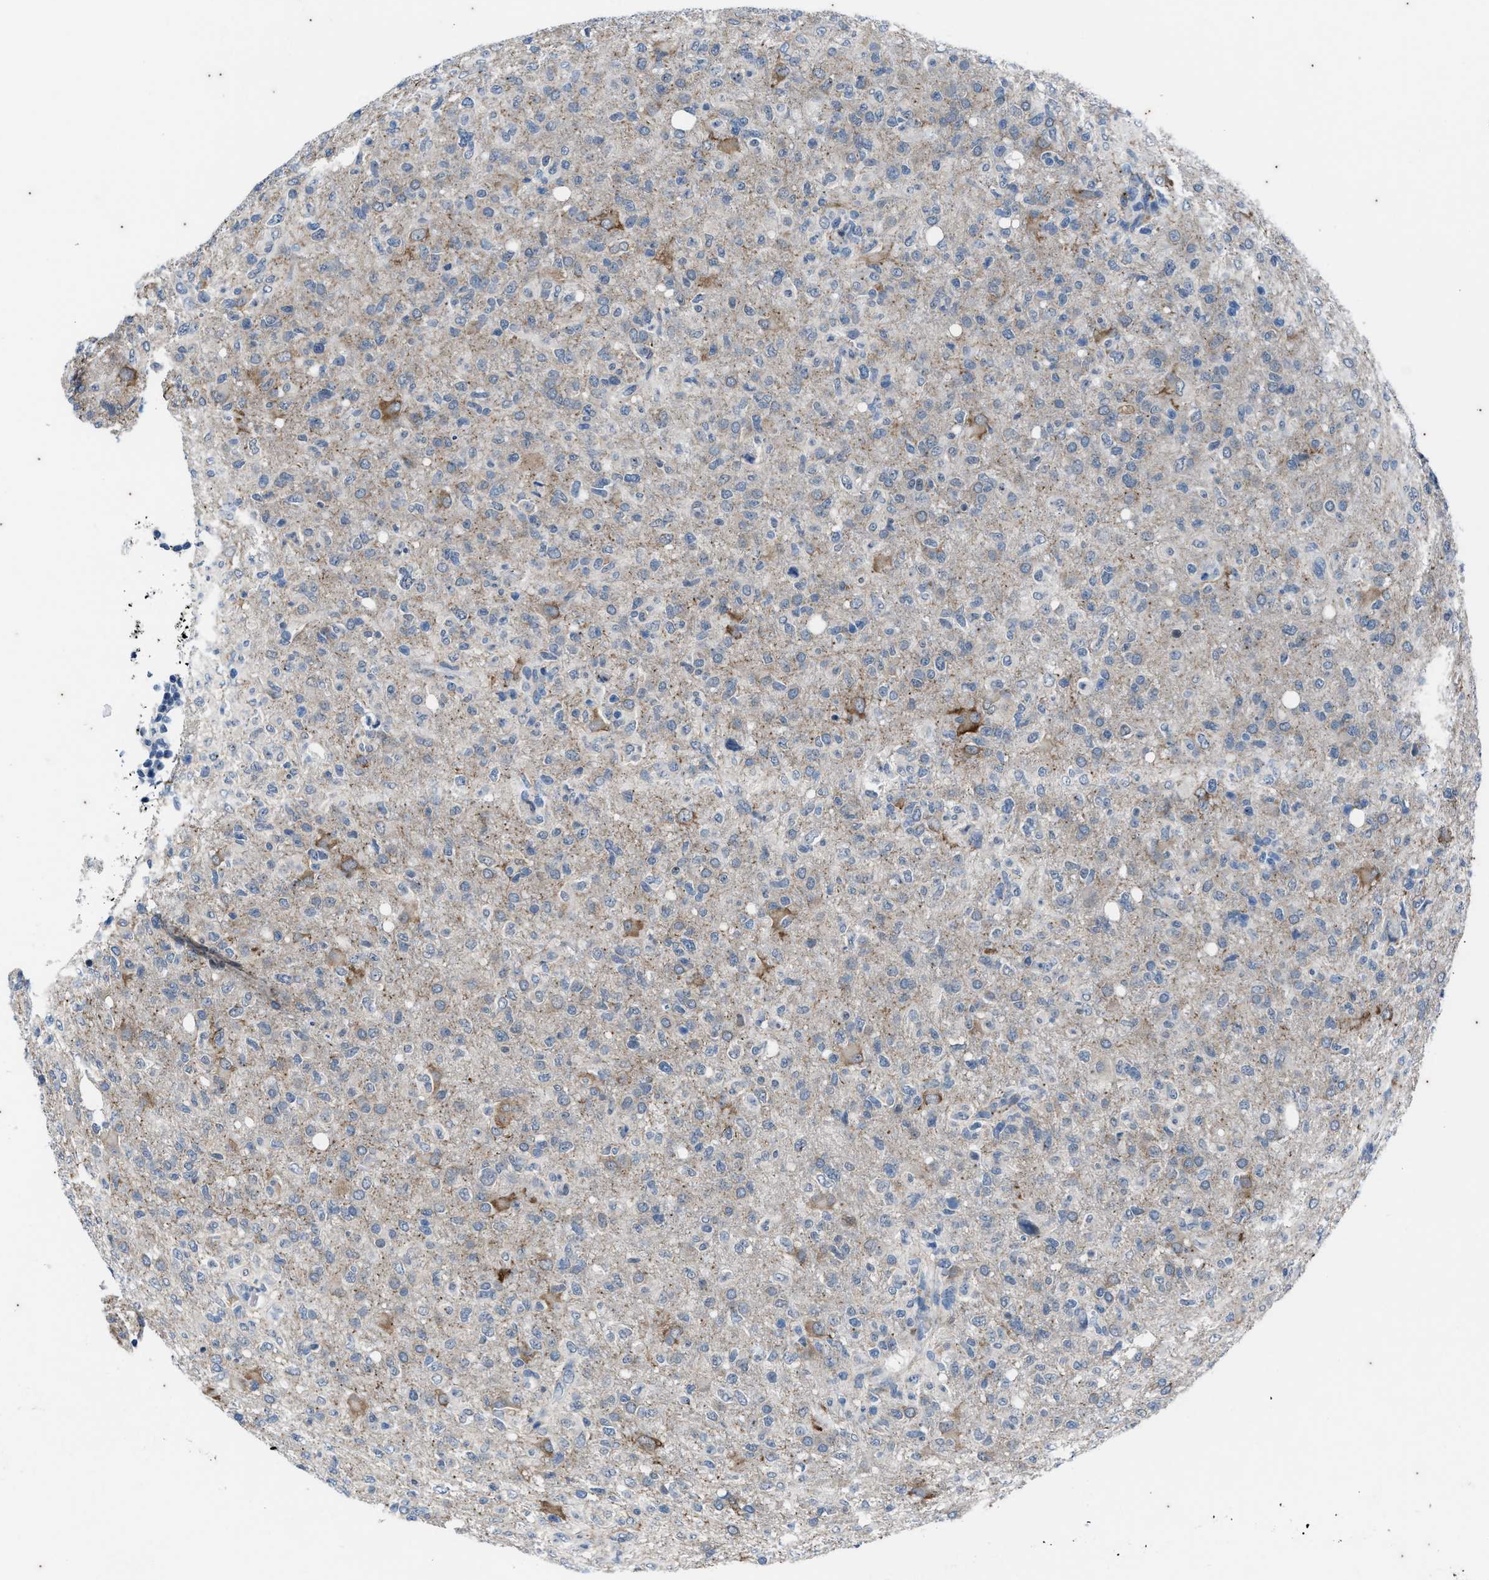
{"staining": {"intensity": "negative", "quantity": "none", "location": "none"}, "tissue": "glioma", "cell_type": "Tumor cells", "image_type": "cancer", "snomed": [{"axis": "morphology", "description": "Glioma, malignant, High grade"}, {"axis": "topography", "description": "Brain"}], "caption": "An IHC image of high-grade glioma (malignant) is shown. There is no staining in tumor cells of high-grade glioma (malignant).", "gene": "KIF24", "patient": {"sex": "female", "age": 57}}